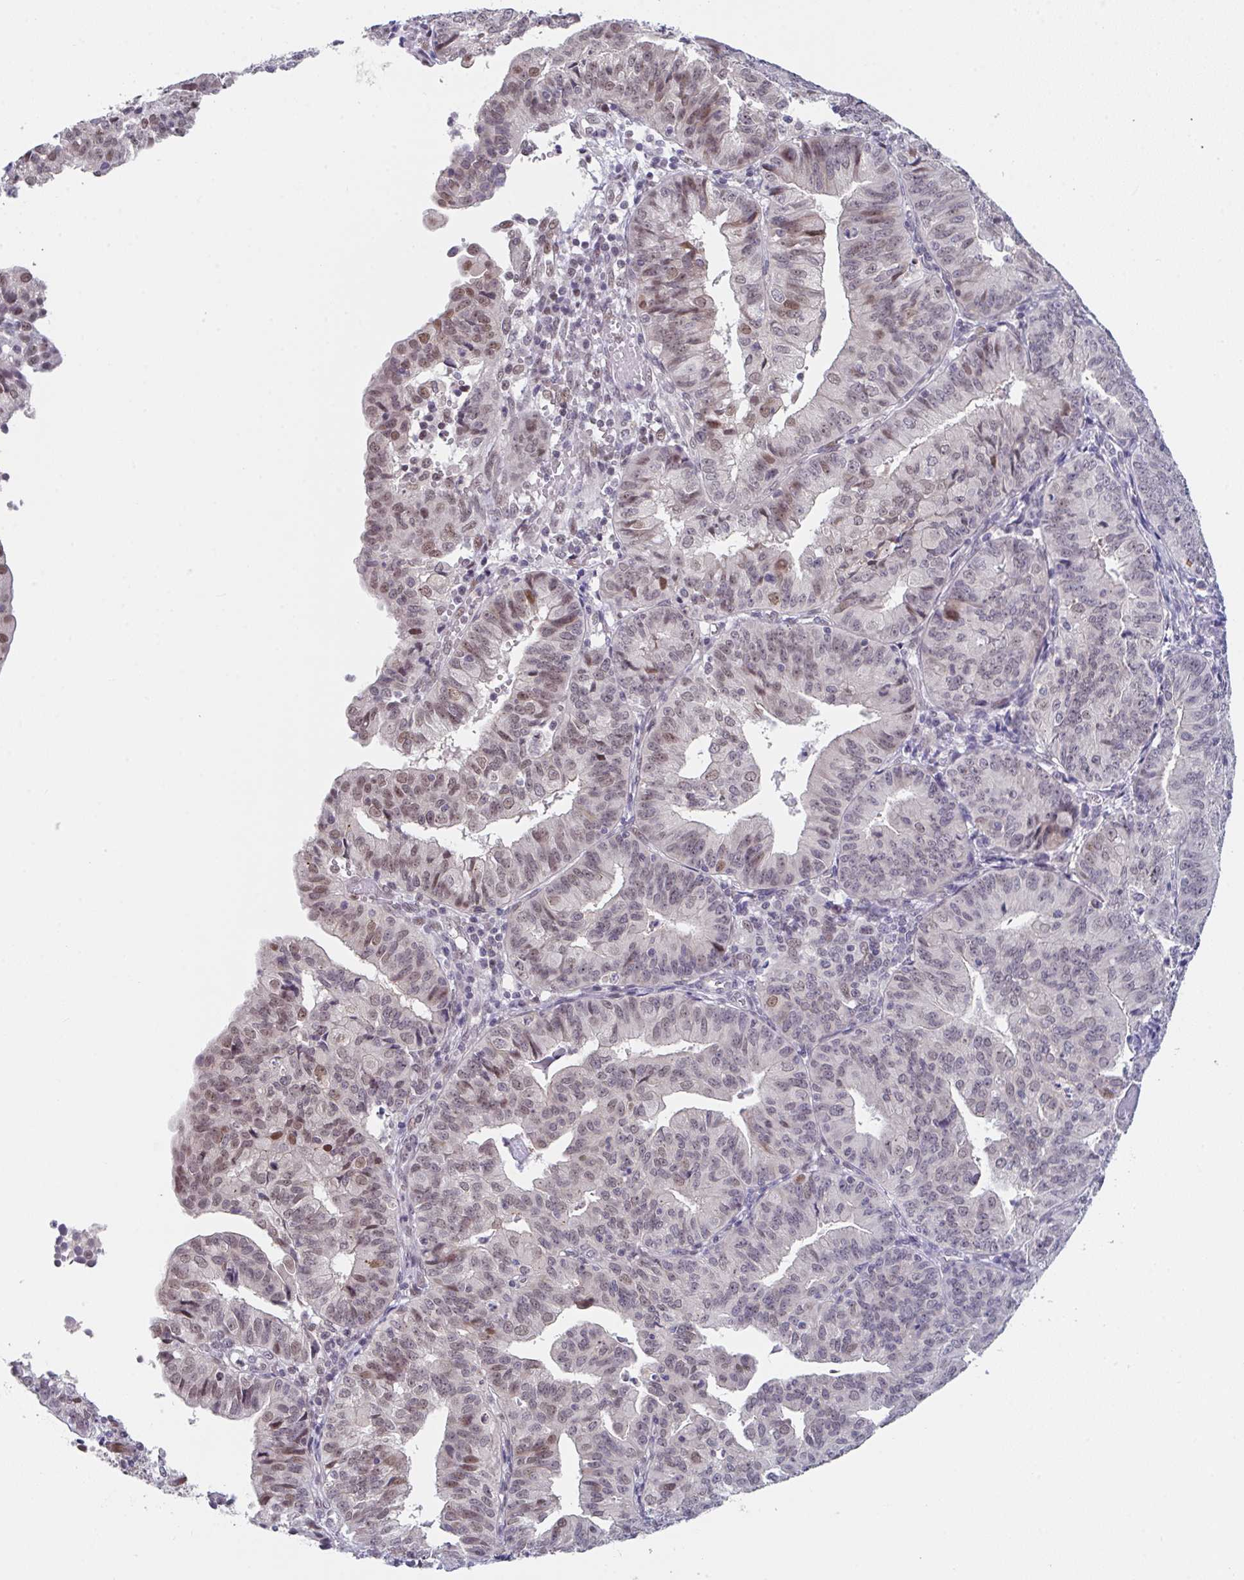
{"staining": {"intensity": "moderate", "quantity": "25%-75%", "location": "nuclear"}, "tissue": "endometrial cancer", "cell_type": "Tumor cells", "image_type": "cancer", "snomed": [{"axis": "morphology", "description": "Adenocarcinoma, NOS"}, {"axis": "topography", "description": "Endometrium"}], "caption": "Human endometrial adenocarcinoma stained with a protein marker reveals moderate staining in tumor cells.", "gene": "RBM18", "patient": {"sex": "female", "age": 56}}